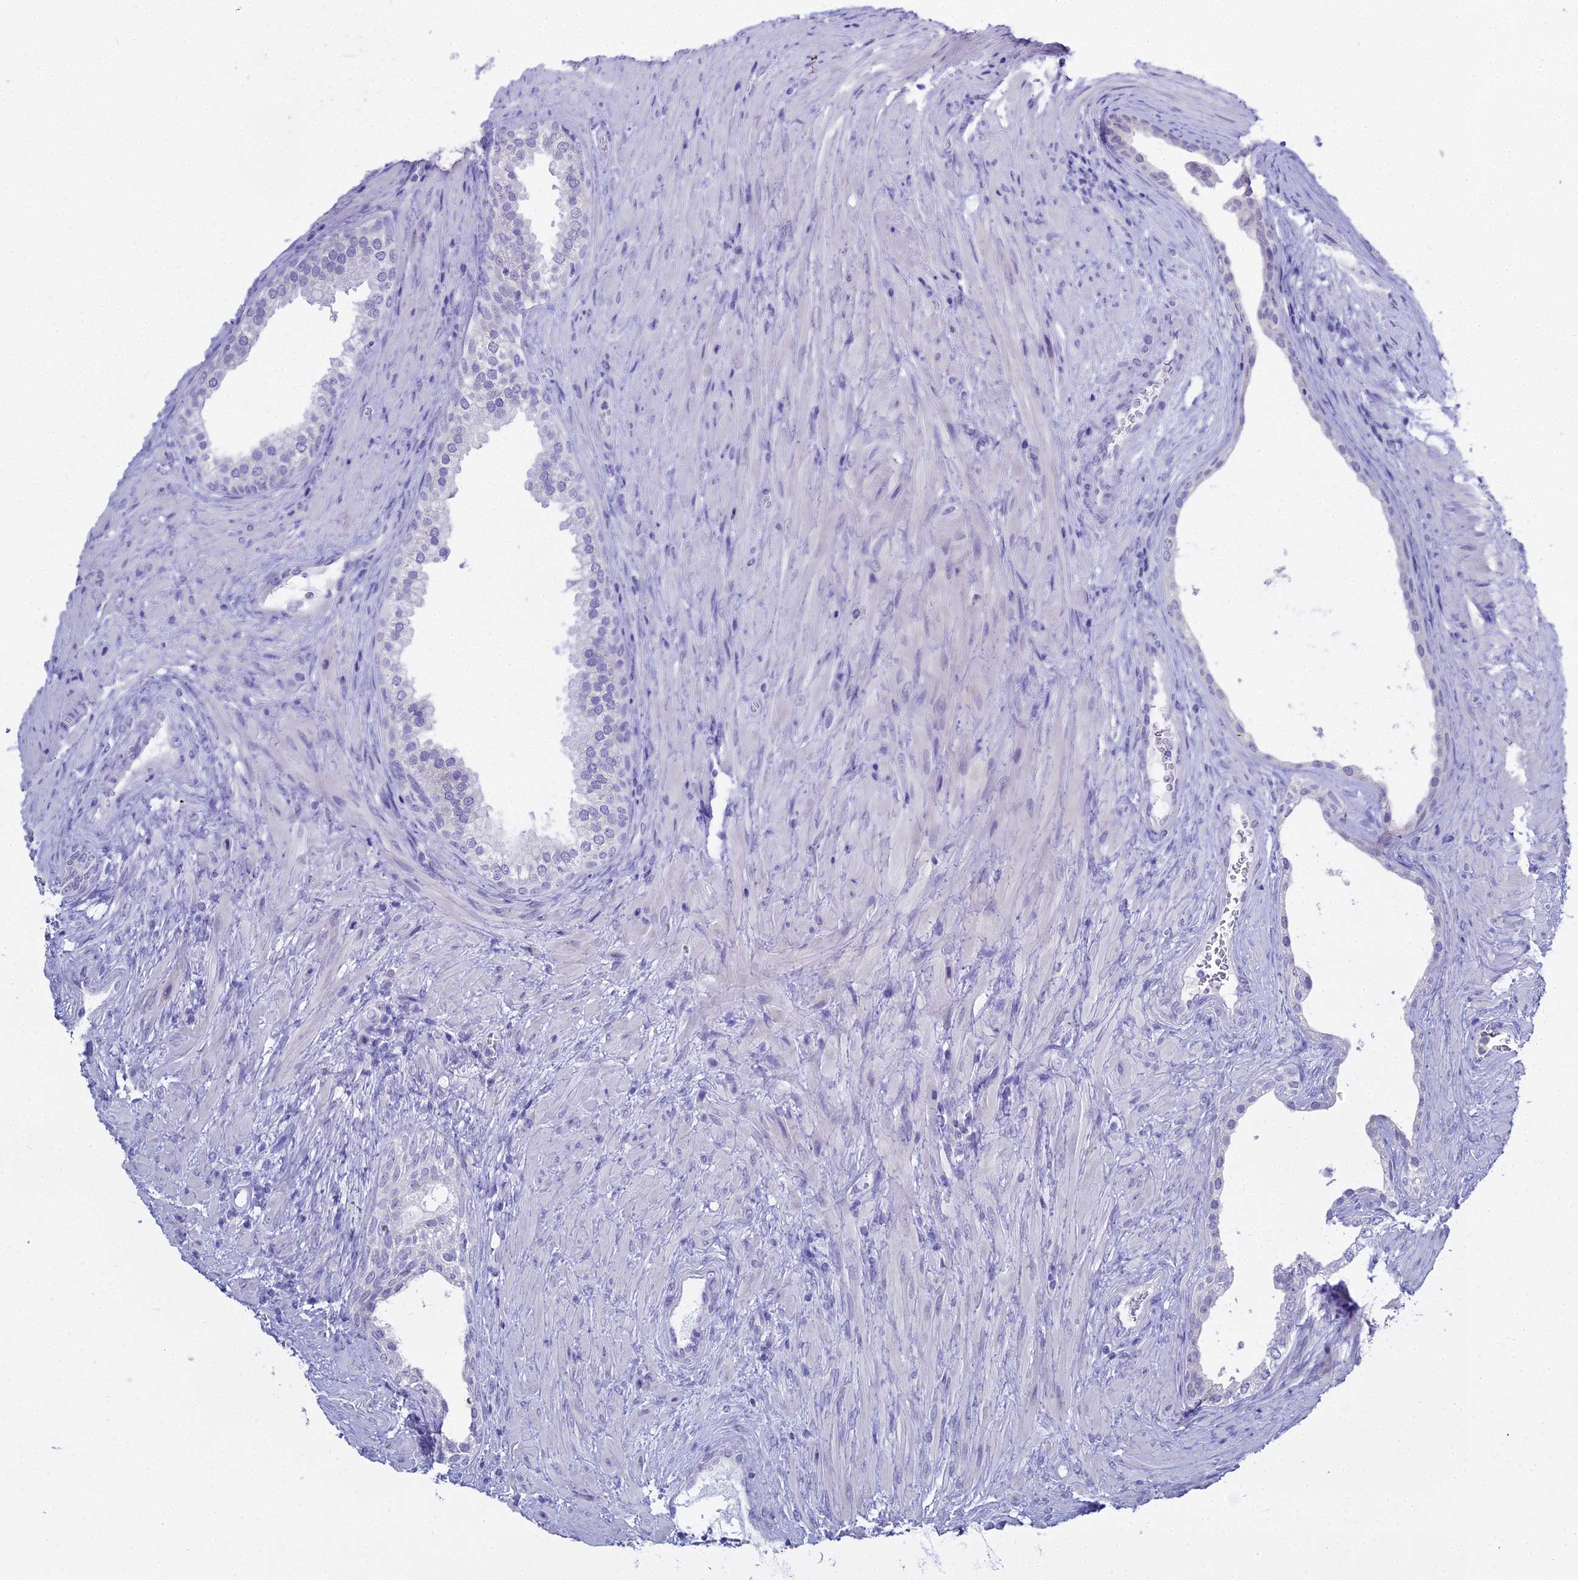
{"staining": {"intensity": "negative", "quantity": "none", "location": "none"}, "tissue": "prostate", "cell_type": "Glandular cells", "image_type": "normal", "snomed": [{"axis": "morphology", "description": "Normal tissue, NOS"}, {"axis": "topography", "description": "Prostate"}], "caption": "A photomicrograph of human prostate is negative for staining in glandular cells. The staining was performed using DAB (3,3'-diaminobenzidine) to visualize the protein expression in brown, while the nuclei were stained in blue with hematoxylin (Magnification: 20x).", "gene": "S100A7", "patient": {"sex": "male", "age": 76}}